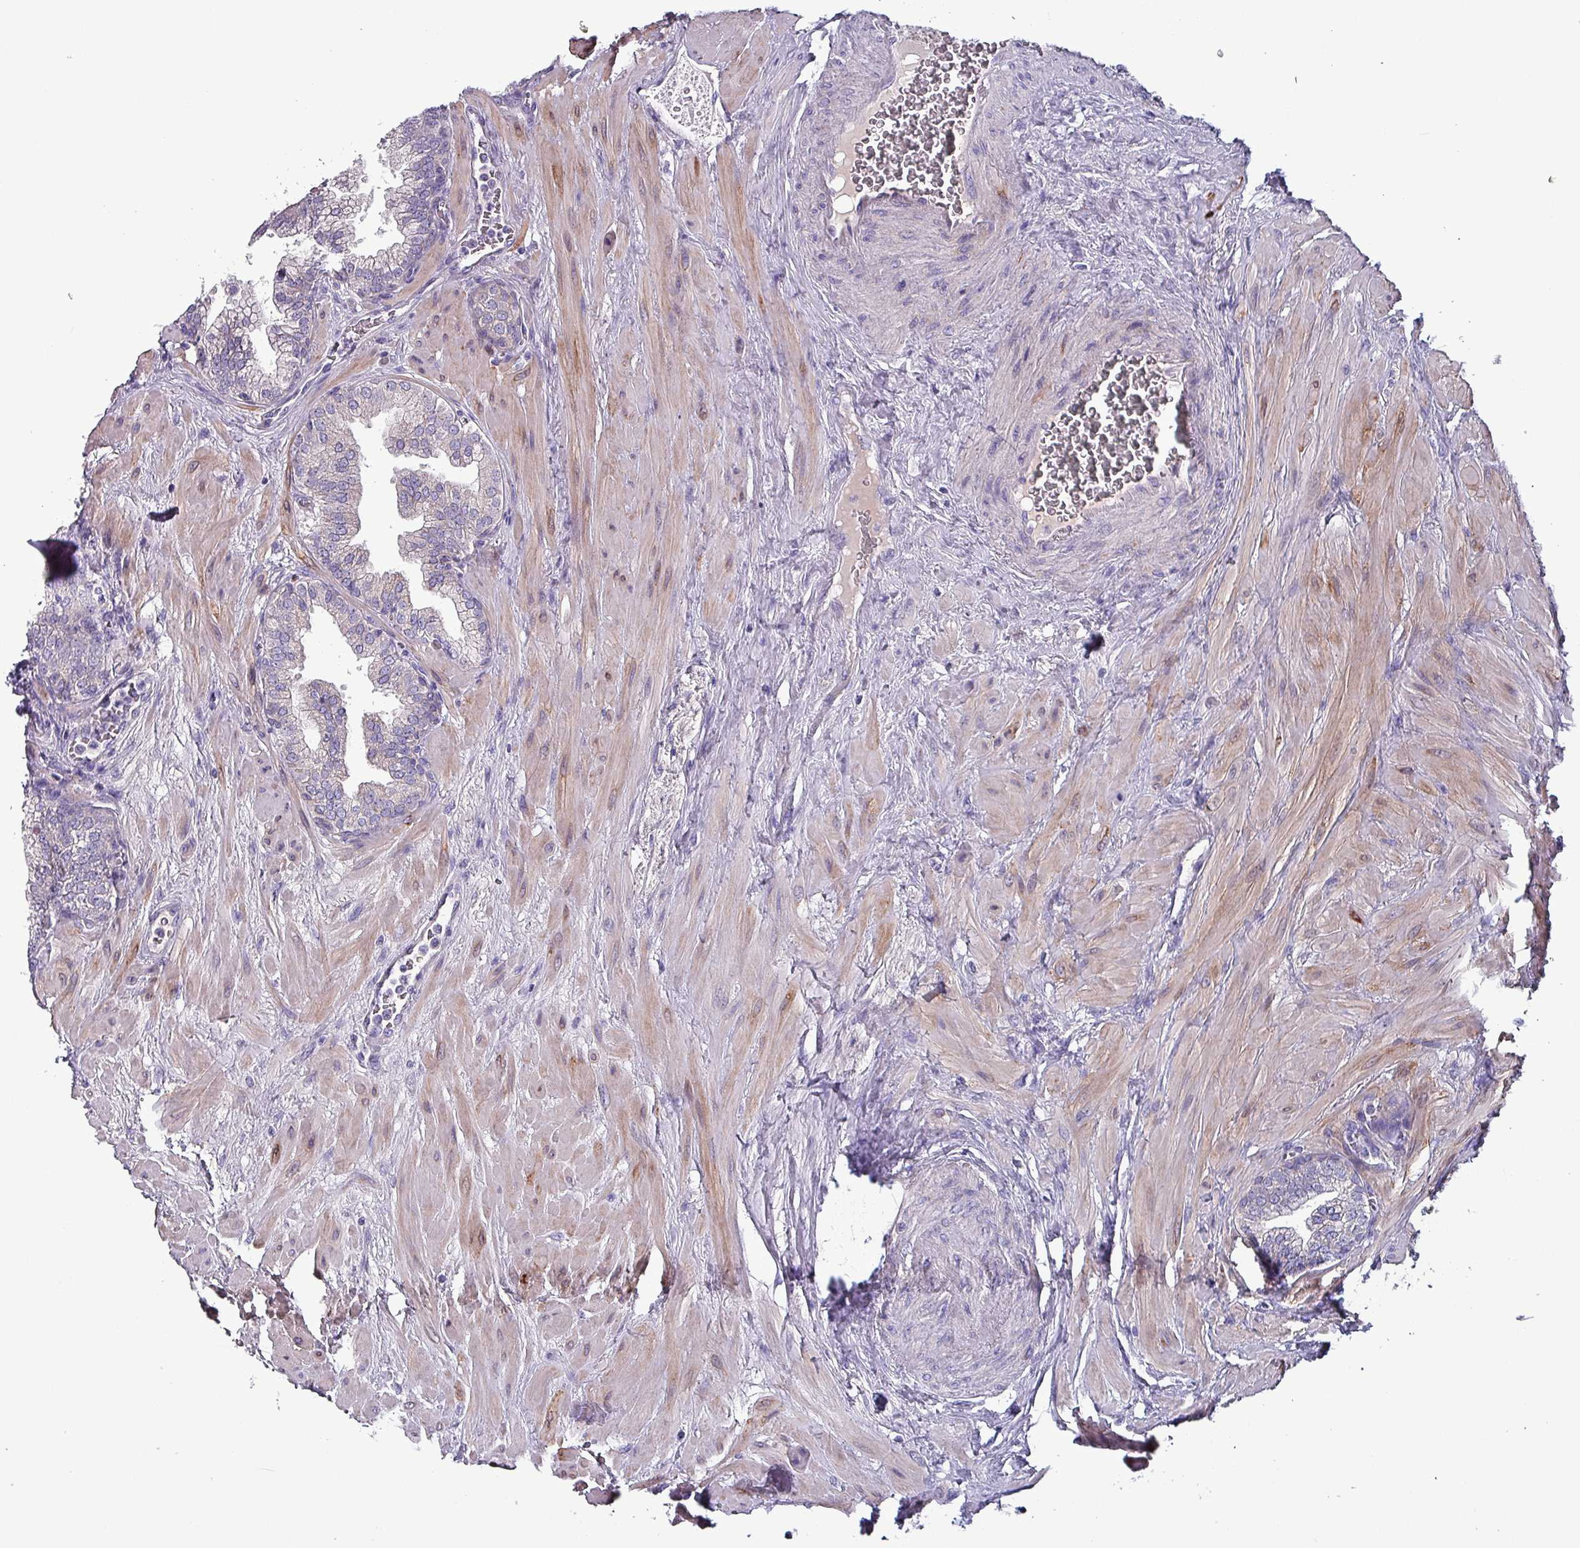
{"staining": {"intensity": "weak", "quantity": "25%-75%", "location": "cytoplasmic/membranous"}, "tissue": "prostate", "cell_type": "Glandular cells", "image_type": "normal", "snomed": [{"axis": "morphology", "description": "Normal tissue, NOS"}, {"axis": "topography", "description": "Prostate"}], "caption": "This histopathology image shows unremarkable prostate stained with immunohistochemistry to label a protein in brown. The cytoplasmic/membranous of glandular cells show weak positivity for the protein. Nuclei are counter-stained blue.", "gene": "HSD3B7", "patient": {"sex": "male", "age": 60}}